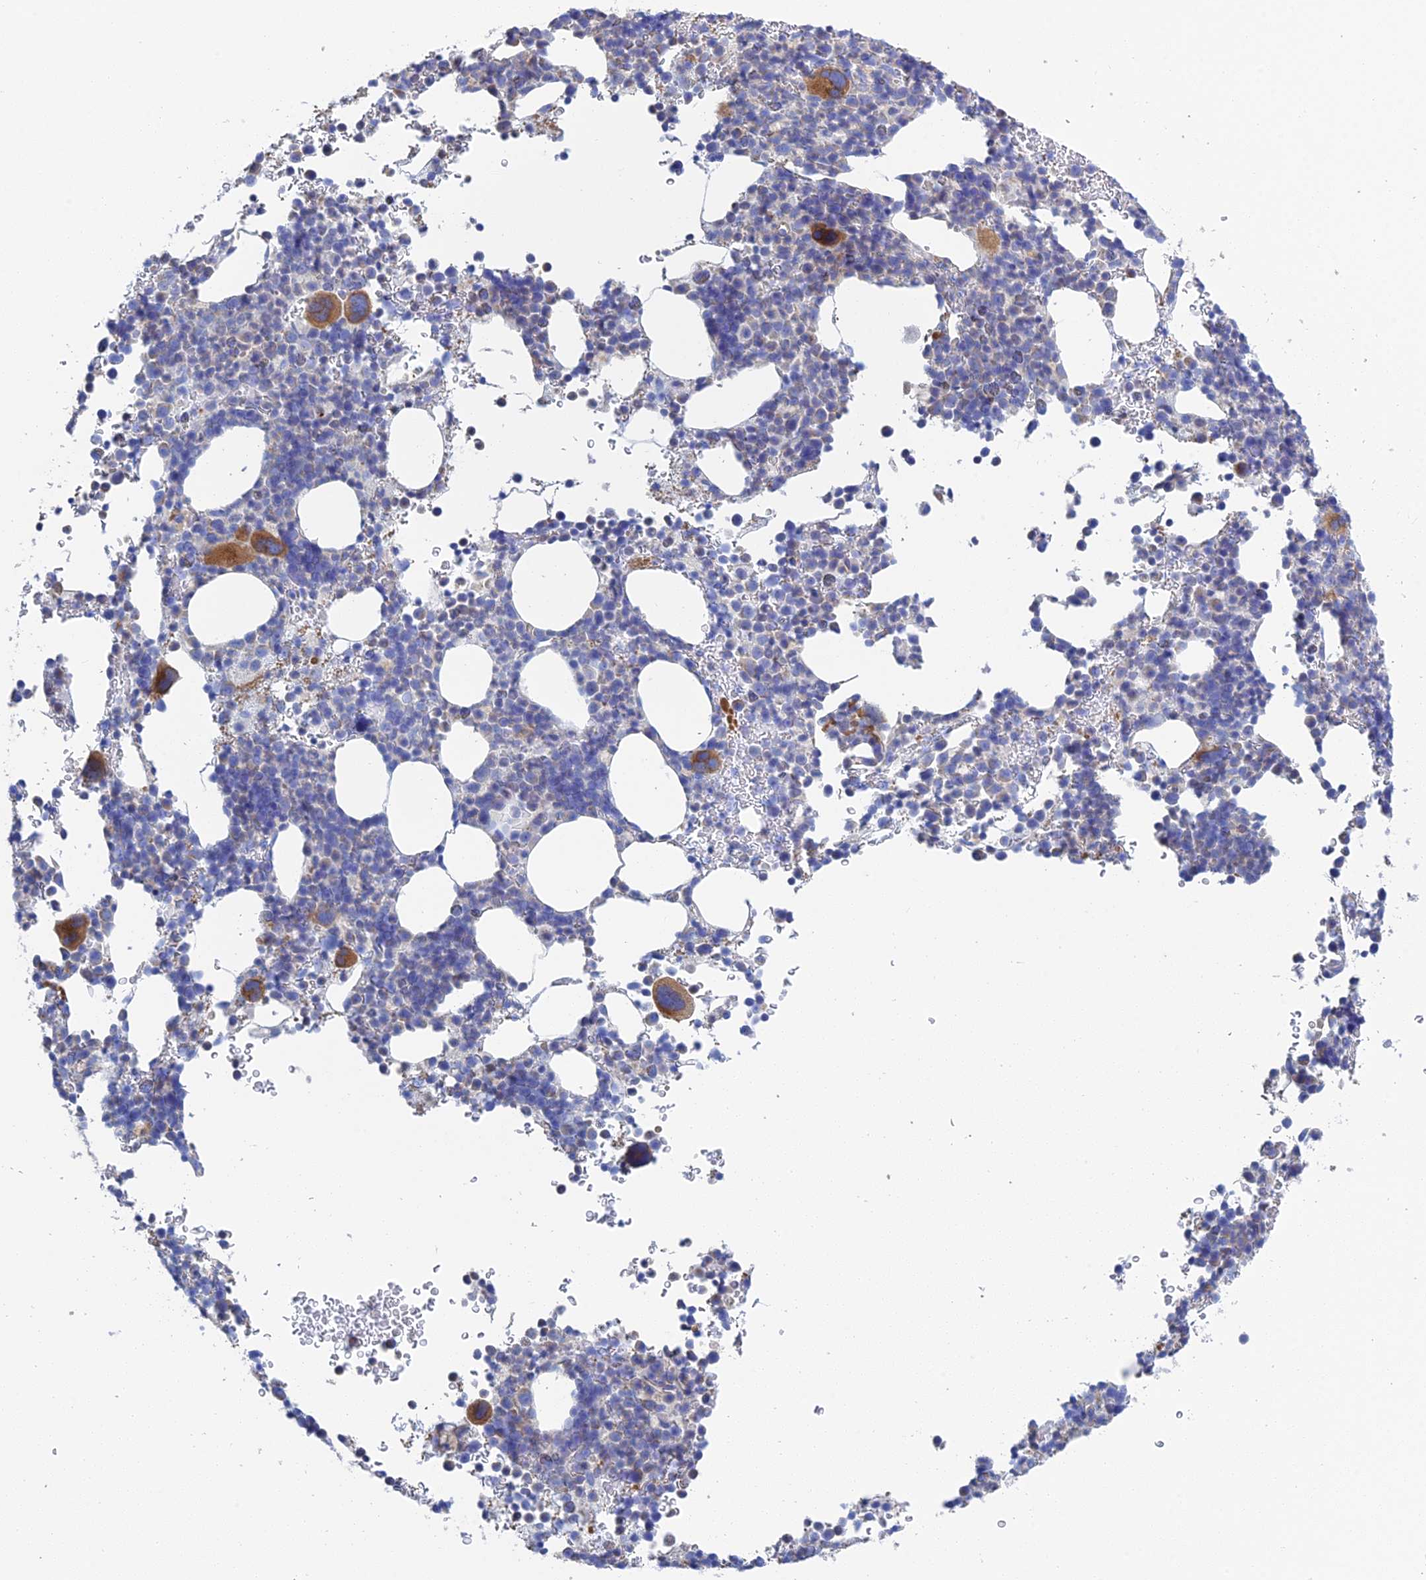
{"staining": {"intensity": "moderate", "quantity": "<25%", "location": "cytoplasmic/membranous"}, "tissue": "bone marrow", "cell_type": "Hematopoietic cells", "image_type": "normal", "snomed": [{"axis": "morphology", "description": "Normal tissue, NOS"}, {"axis": "topography", "description": "Bone marrow"}], "caption": "The histopathology image displays staining of benign bone marrow, revealing moderate cytoplasmic/membranous protein staining (brown color) within hematopoietic cells.", "gene": "PCDHA8", "patient": {"sex": "female", "age": 82}}